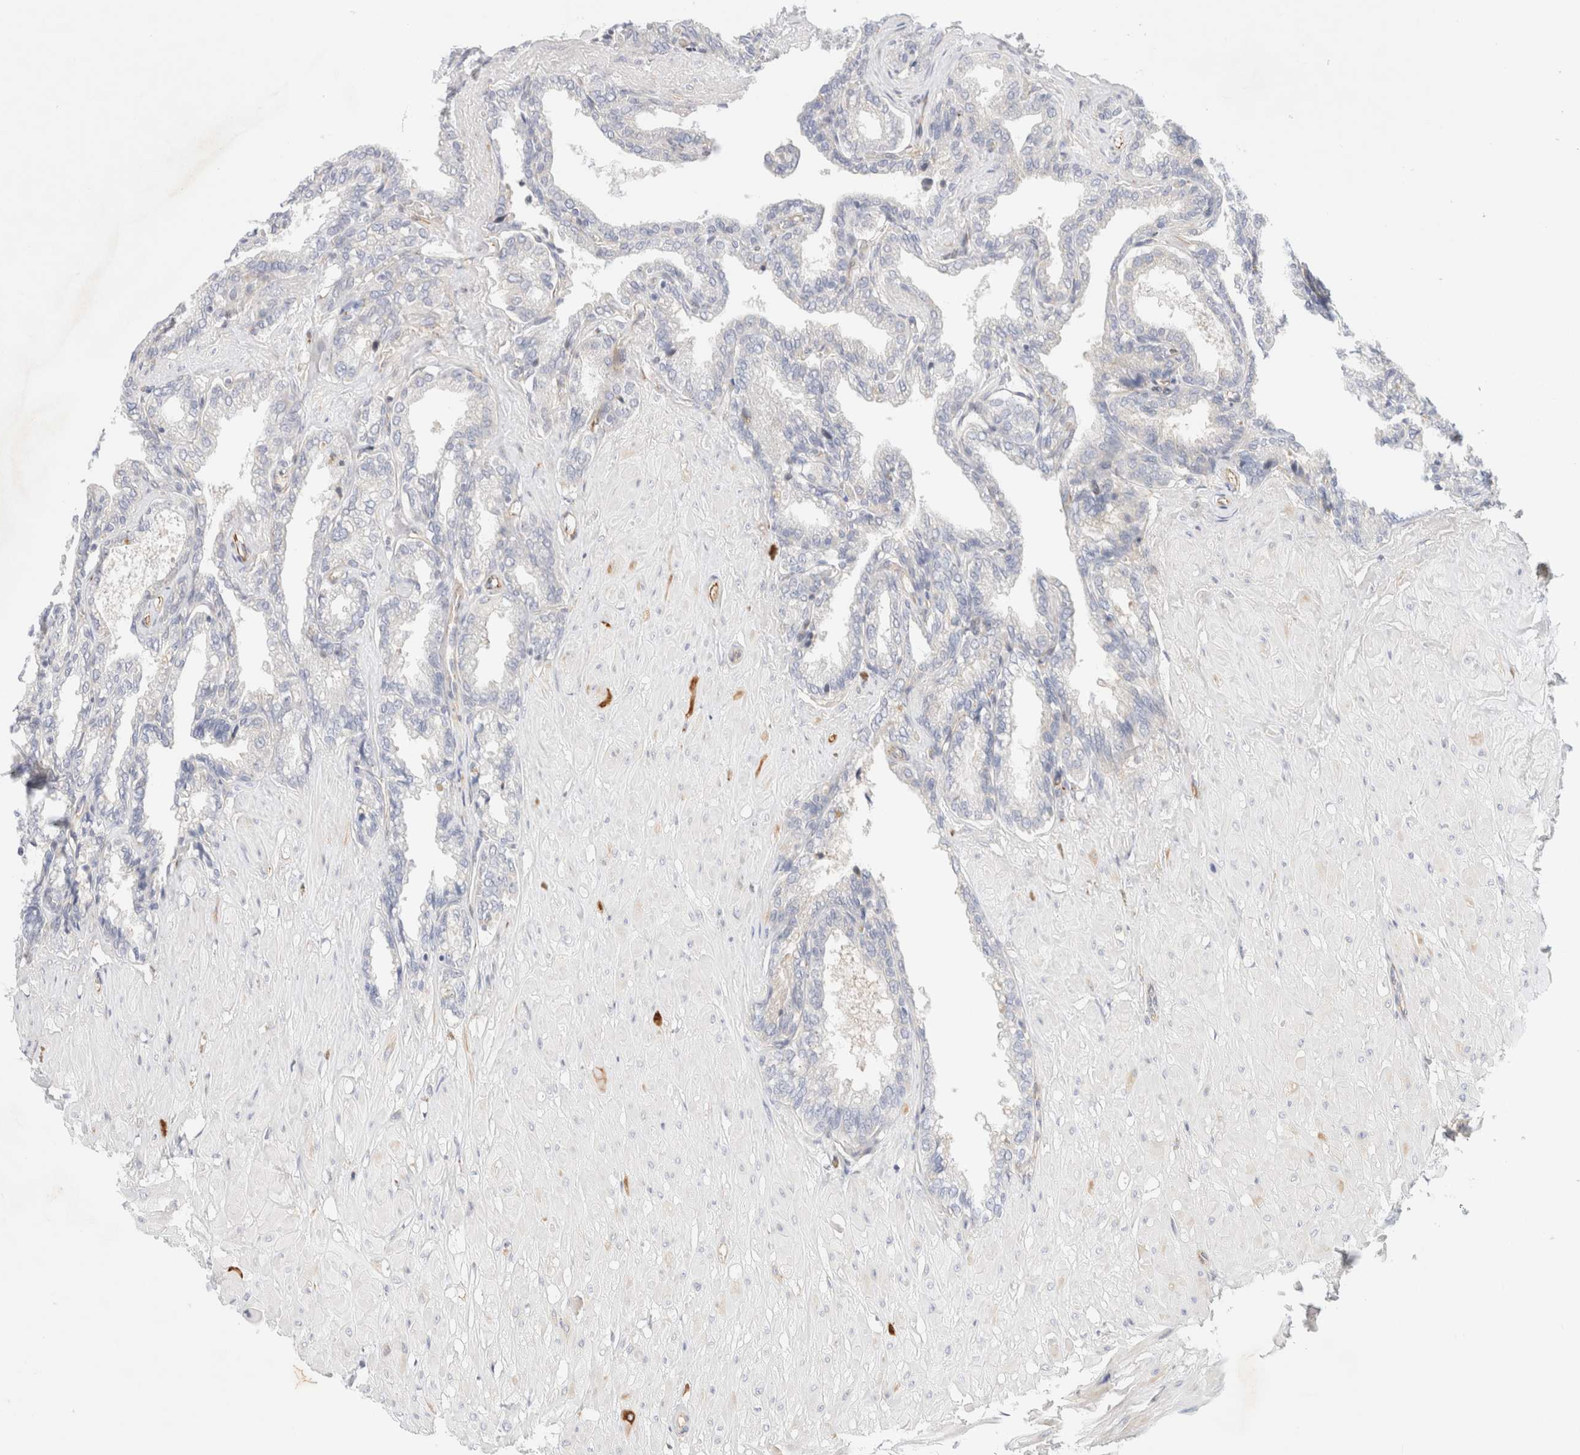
{"staining": {"intensity": "negative", "quantity": "none", "location": "none"}, "tissue": "seminal vesicle", "cell_type": "Glandular cells", "image_type": "normal", "snomed": [{"axis": "morphology", "description": "Normal tissue, NOS"}, {"axis": "topography", "description": "Seminal veicle"}], "caption": "DAB (3,3'-diaminobenzidine) immunohistochemical staining of normal human seminal vesicle reveals no significant expression in glandular cells.", "gene": "SLC25A48", "patient": {"sex": "male", "age": 46}}